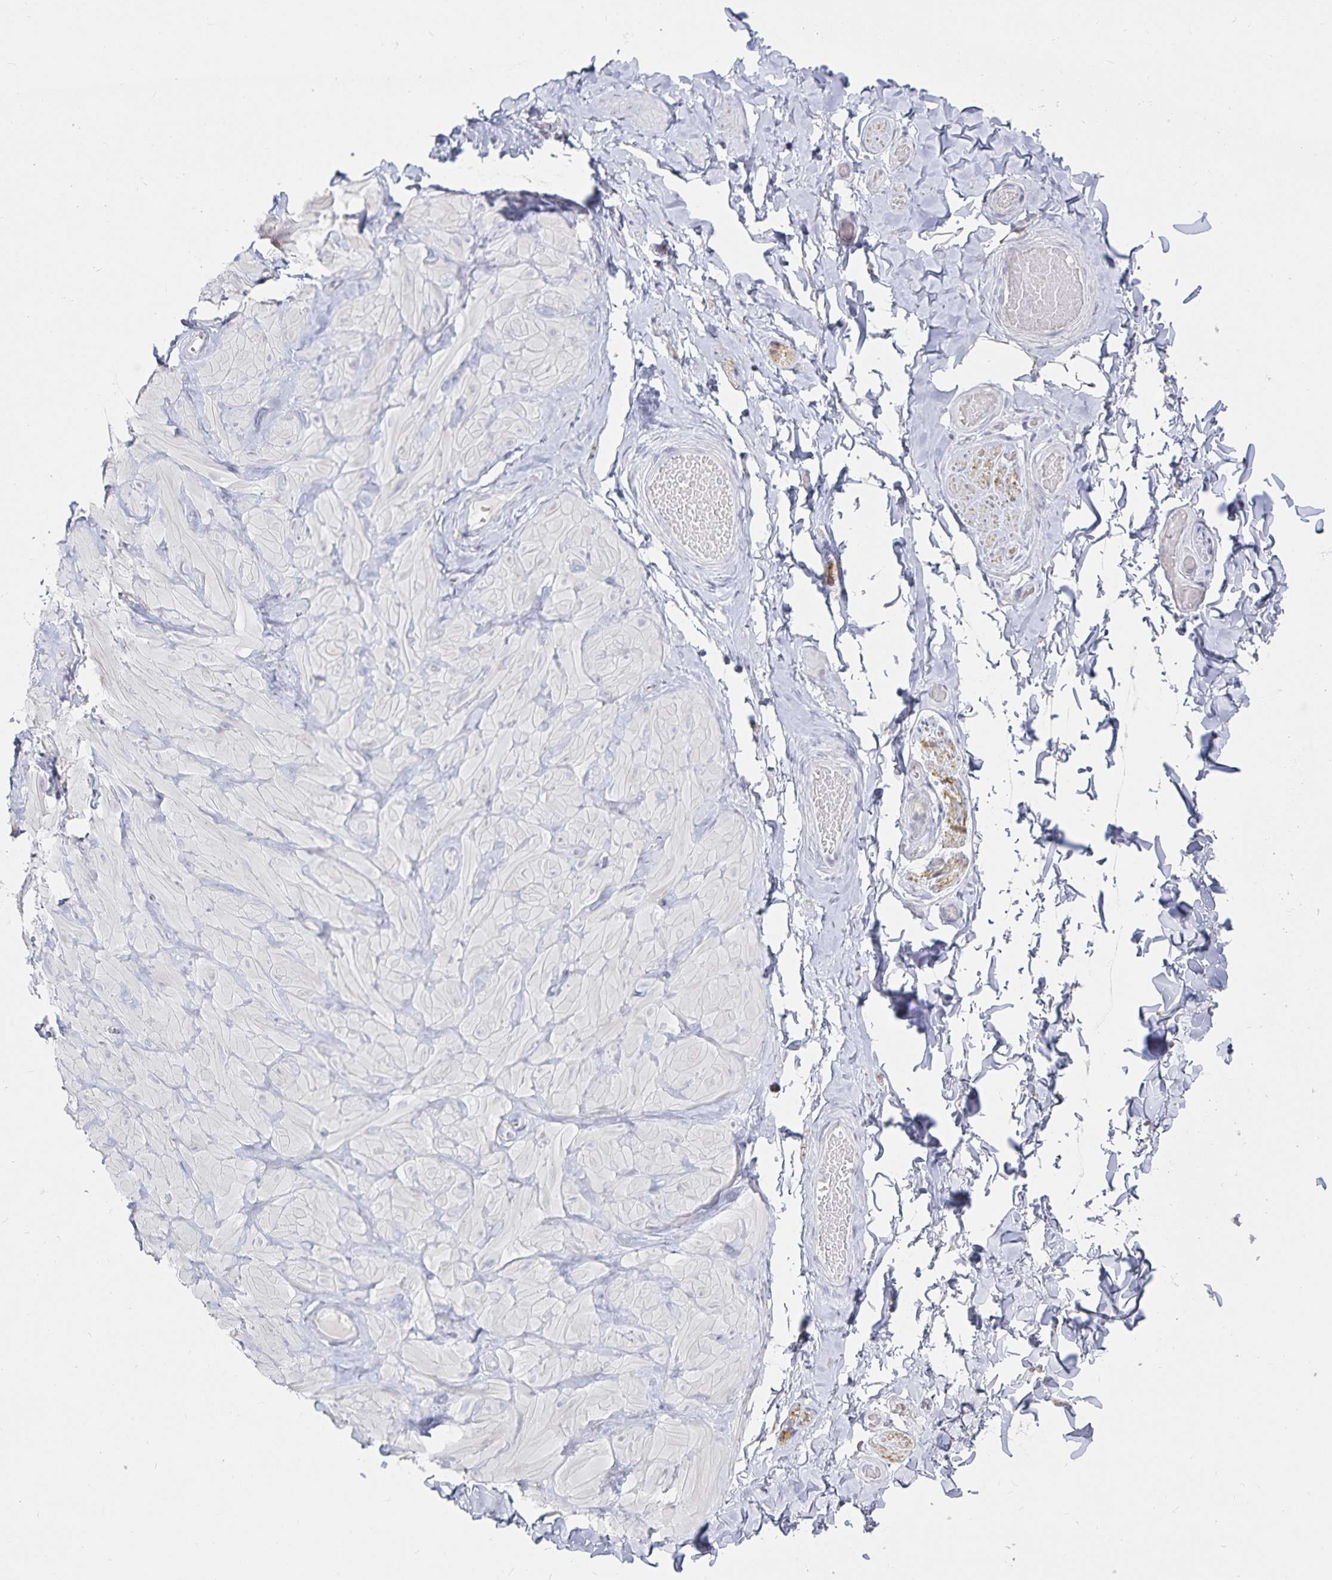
{"staining": {"intensity": "negative", "quantity": "none", "location": "none"}, "tissue": "adipose tissue", "cell_type": "Adipocytes", "image_type": "normal", "snomed": [{"axis": "morphology", "description": "Normal tissue, NOS"}, {"axis": "topography", "description": "Soft tissue"}, {"axis": "topography", "description": "Adipose tissue"}, {"axis": "topography", "description": "Vascular tissue"}, {"axis": "topography", "description": "Peripheral nerve tissue"}], "caption": "Protein analysis of normal adipose tissue shows no significant staining in adipocytes. (Brightfield microscopy of DAB (3,3'-diaminobenzidine) IHC at high magnification).", "gene": "SFTPA1", "patient": {"sex": "male", "age": 29}}